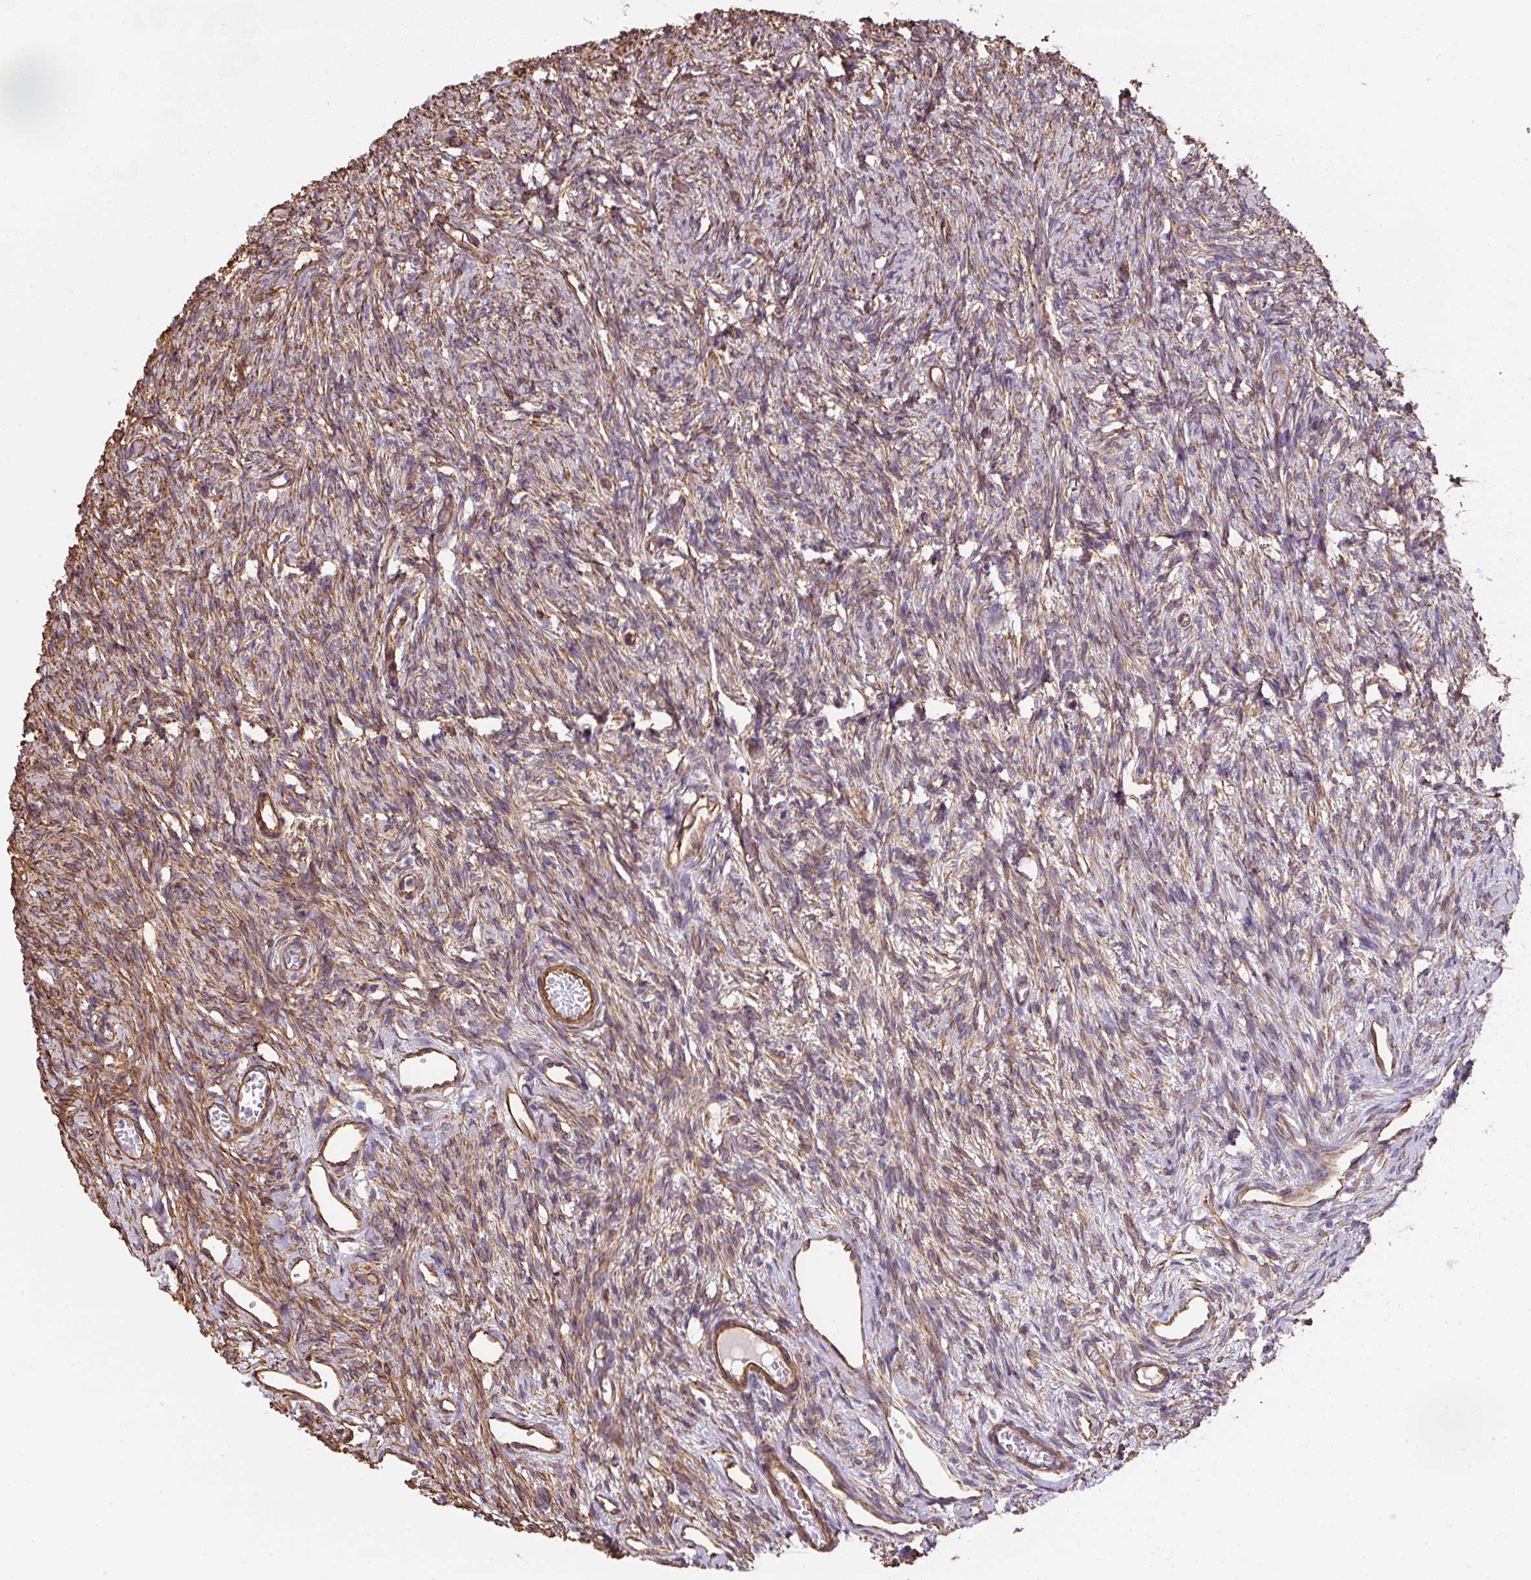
{"staining": {"intensity": "weak", "quantity": ">75%", "location": "cytoplasmic/membranous"}, "tissue": "ovary", "cell_type": "Follicle cells", "image_type": "normal", "snomed": [{"axis": "morphology", "description": "Normal tissue, NOS"}, {"axis": "topography", "description": "Ovary"}], "caption": "A histopathology image of ovary stained for a protein displays weak cytoplasmic/membranous brown staining in follicle cells.", "gene": "ANKUB1", "patient": {"sex": "female", "age": 33}}